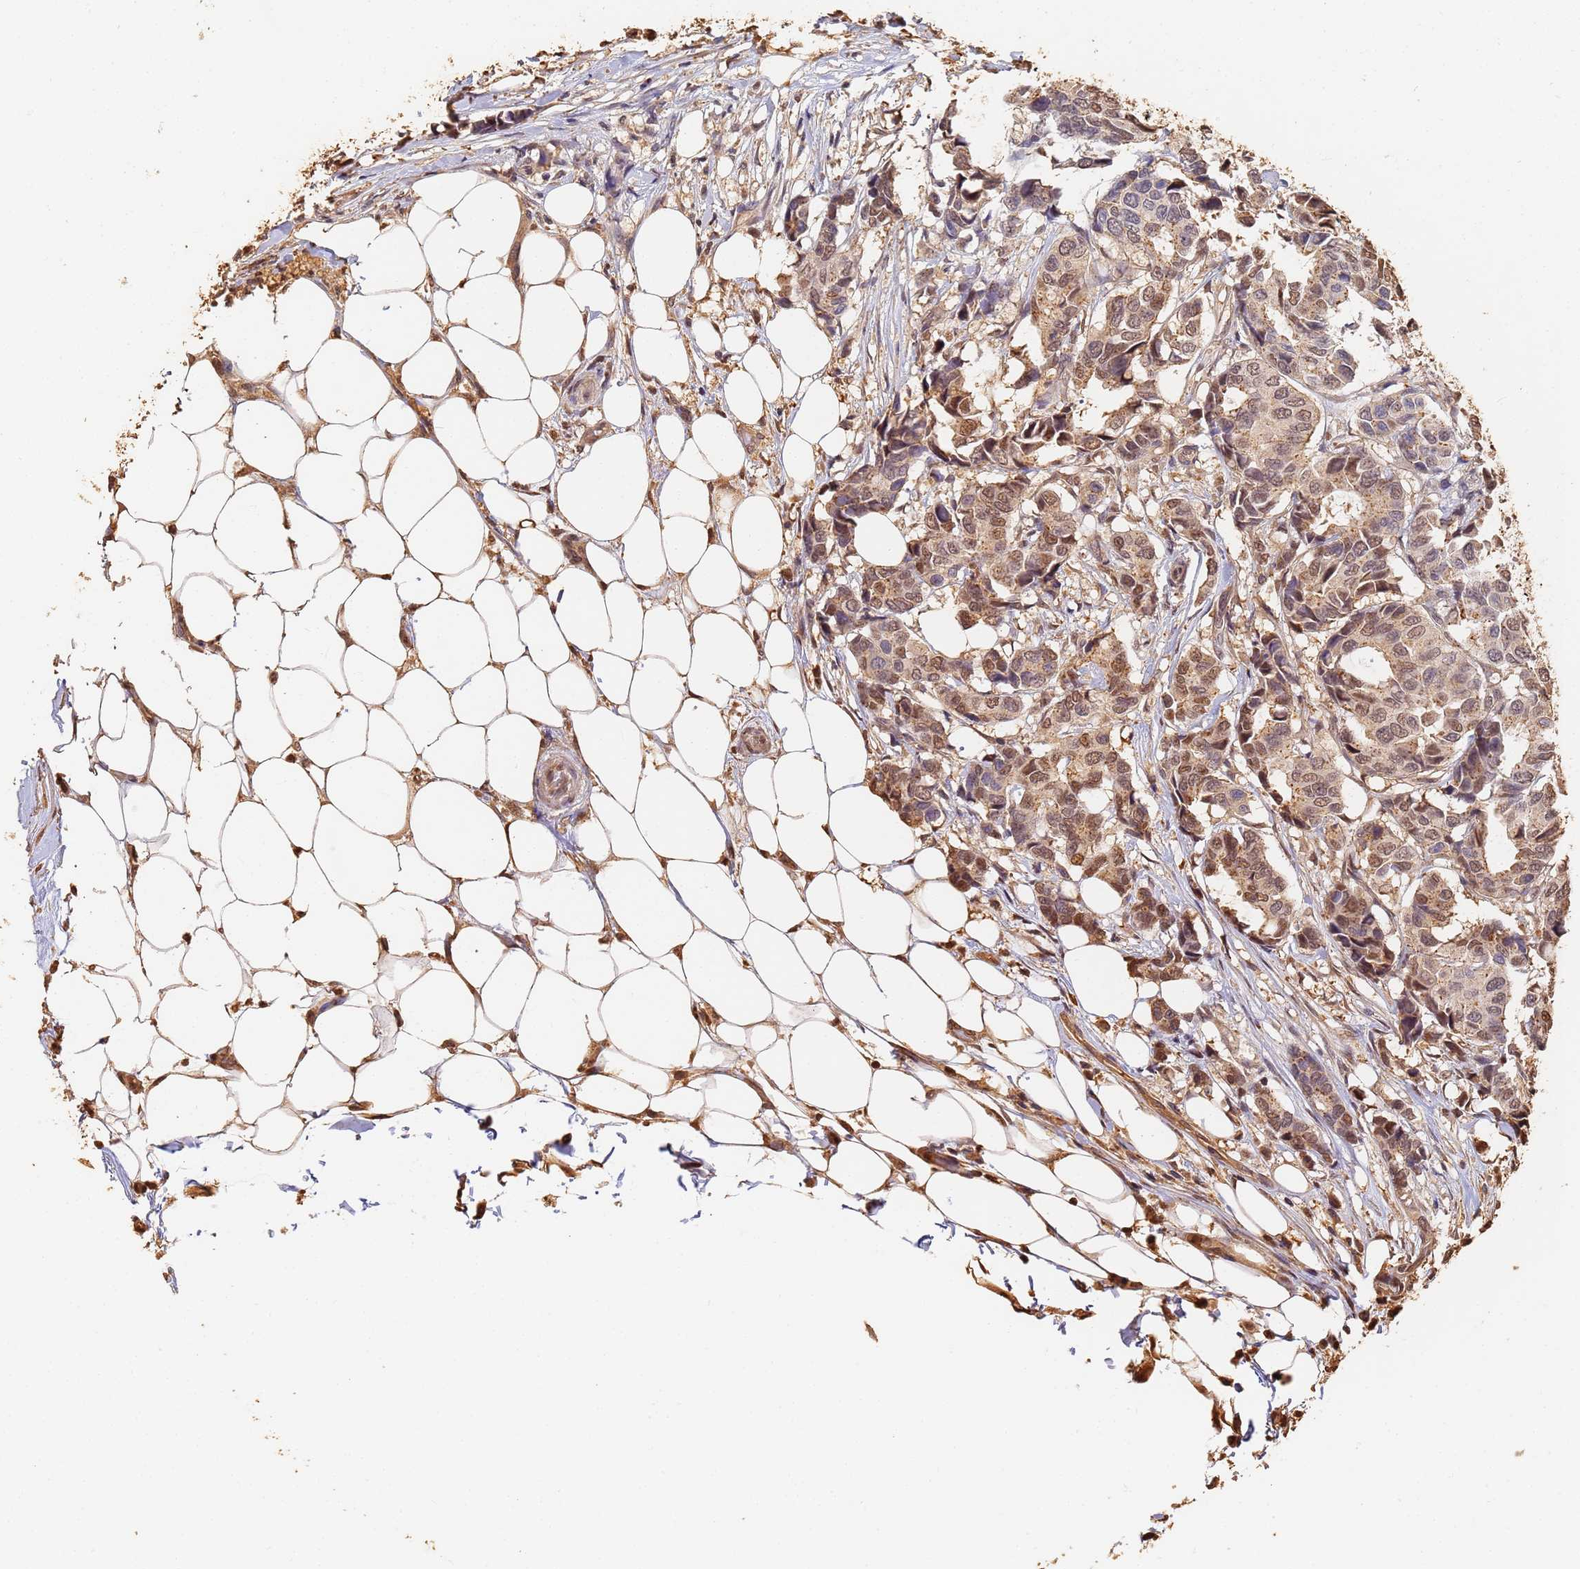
{"staining": {"intensity": "moderate", "quantity": ">75%", "location": "nuclear"}, "tissue": "breast cancer", "cell_type": "Tumor cells", "image_type": "cancer", "snomed": [{"axis": "morphology", "description": "Duct carcinoma"}, {"axis": "topography", "description": "Breast"}], "caption": "Breast cancer (invasive ductal carcinoma) stained for a protein (brown) reveals moderate nuclear positive staining in approximately >75% of tumor cells.", "gene": "JAK2", "patient": {"sex": "female", "age": 87}}